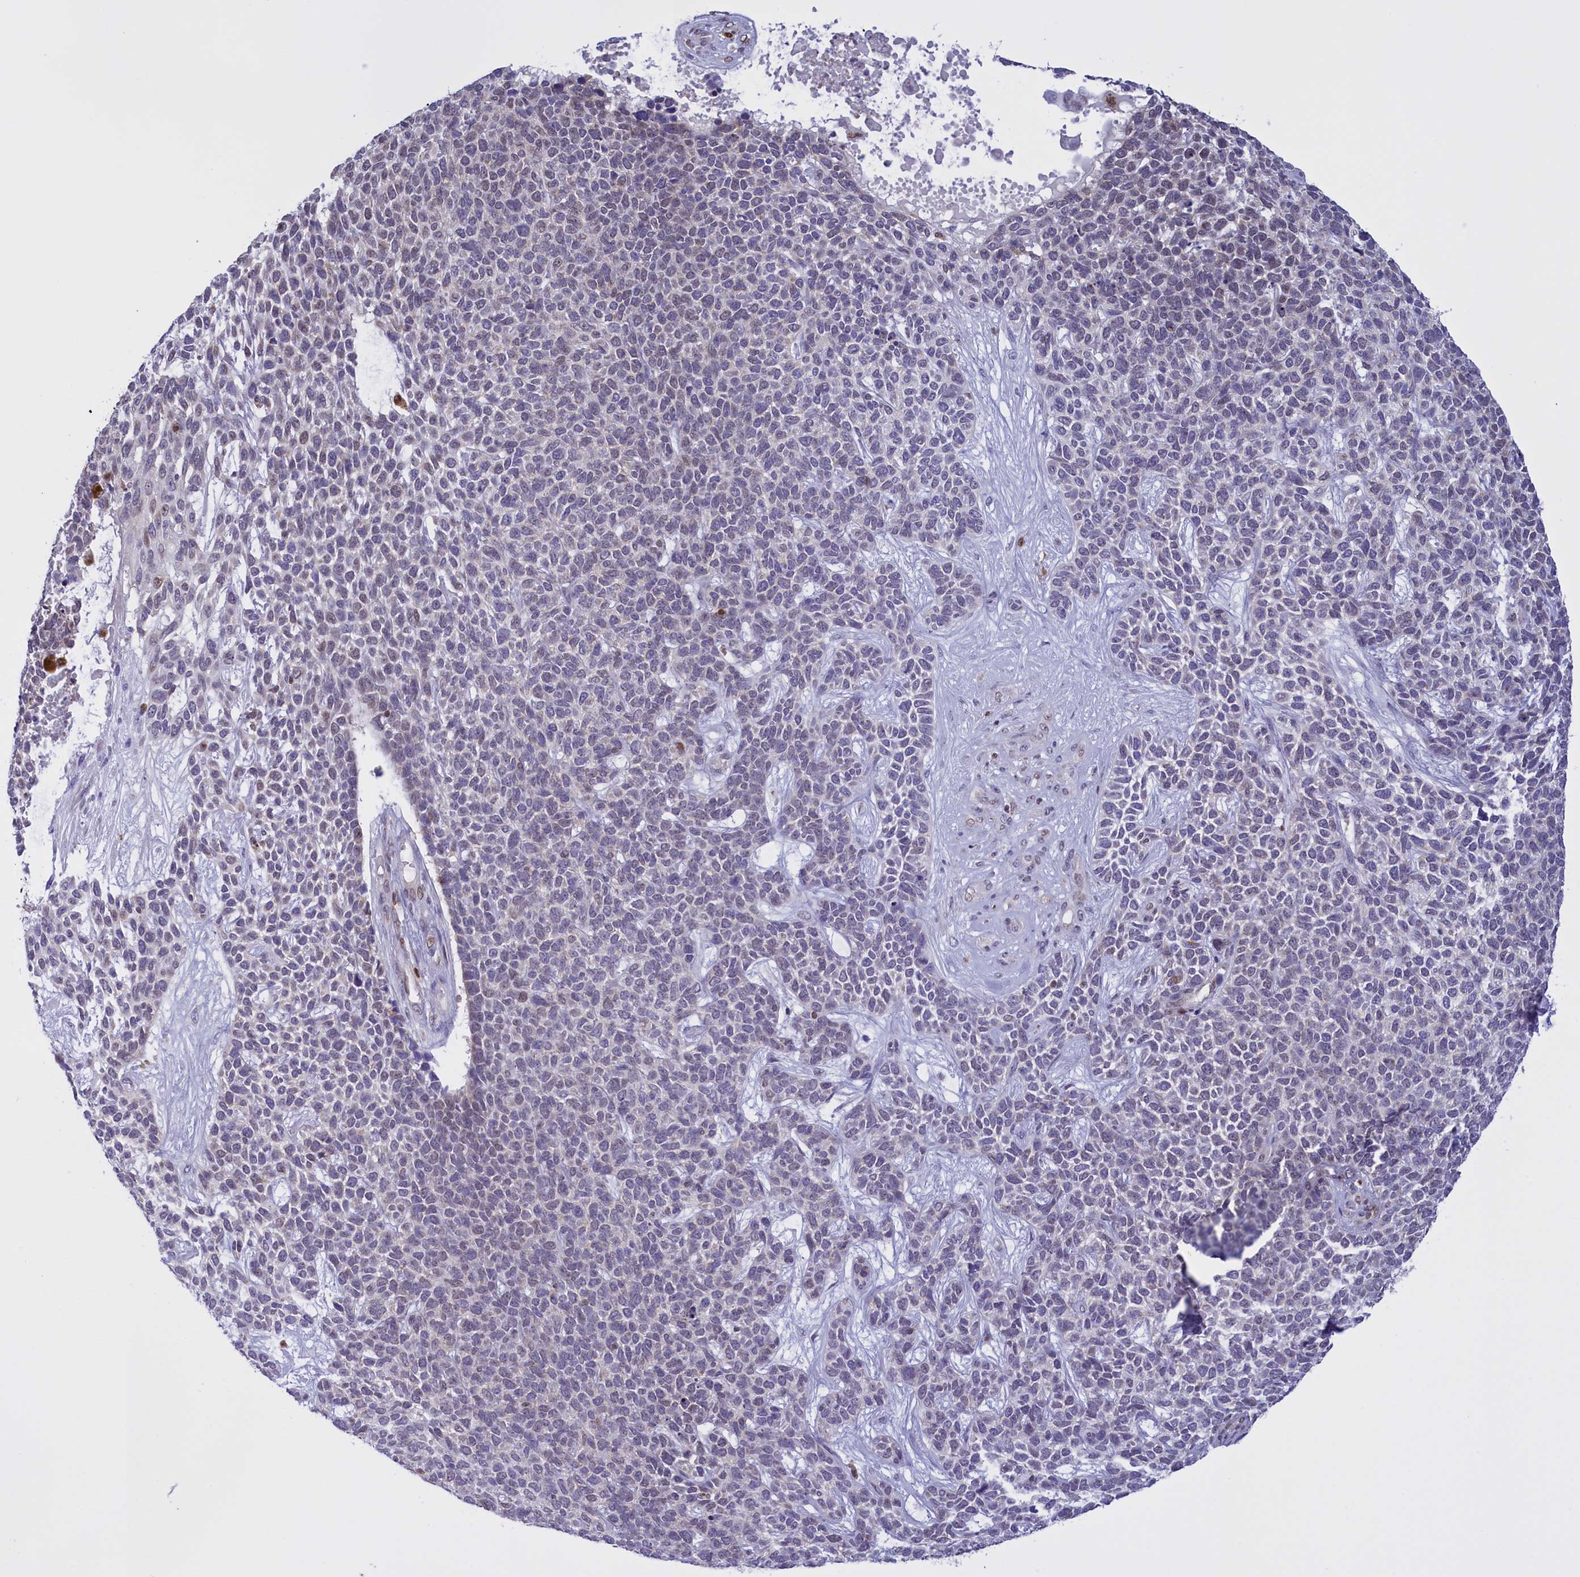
{"staining": {"intensity": "negative", "quantity": "none", "location": "none"}, "tissue": "skin cancer", "cell_type": "Tumor cells", "image_type": "cancer", "snomed": [{"axis": "morphology", "description": "Basal cell carcinoma"}, {"axis": "topography", "description": "Skin"}], "caption": "Tumor cells are negative for protein expression in human basal cell carcinoma (skin).", "gene": "IZUMO2", "patient": {"sex": "female", "age": 84}}